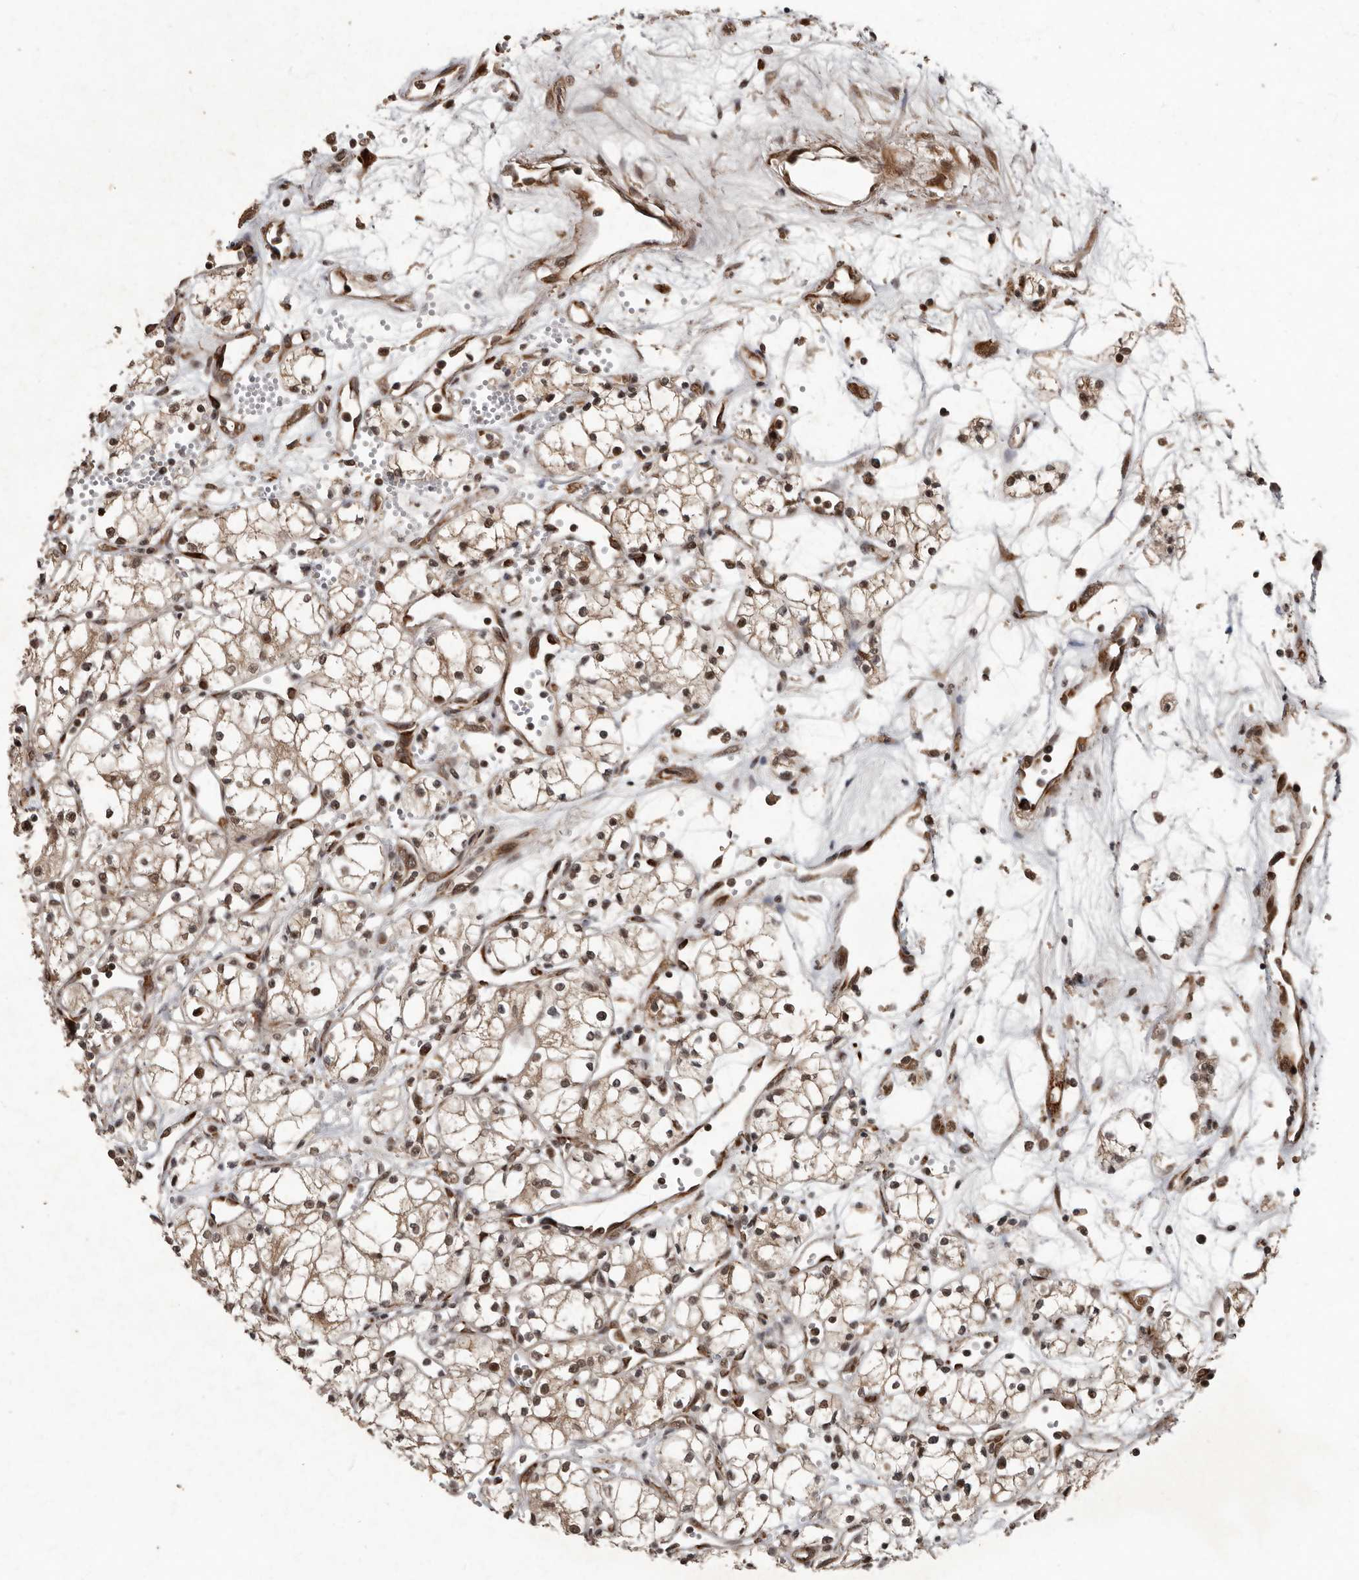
{"staining": {"intensity": "moderate", "quantity": ">75%", "location": "cytoplasmic/membranous,nuclear"}, "tissue": "renal cancer", "cell_type": "Tumor cells", "image_type": "cancer", "snomed": [{"axis": "morphology", "description": "Adenocarcinoma, NOS"}, {"axis": "topography", "description": "Kidney"}], "caption": "This image exhibits IHC staining of human renal cancer (adenocarcinoma), with medium moderate cytoplasmic/membranous and nuclear staining in approximately >75% of tumor cells.", "gene": "LRGUK", "patient": {"sex": "male", "age": 59}}